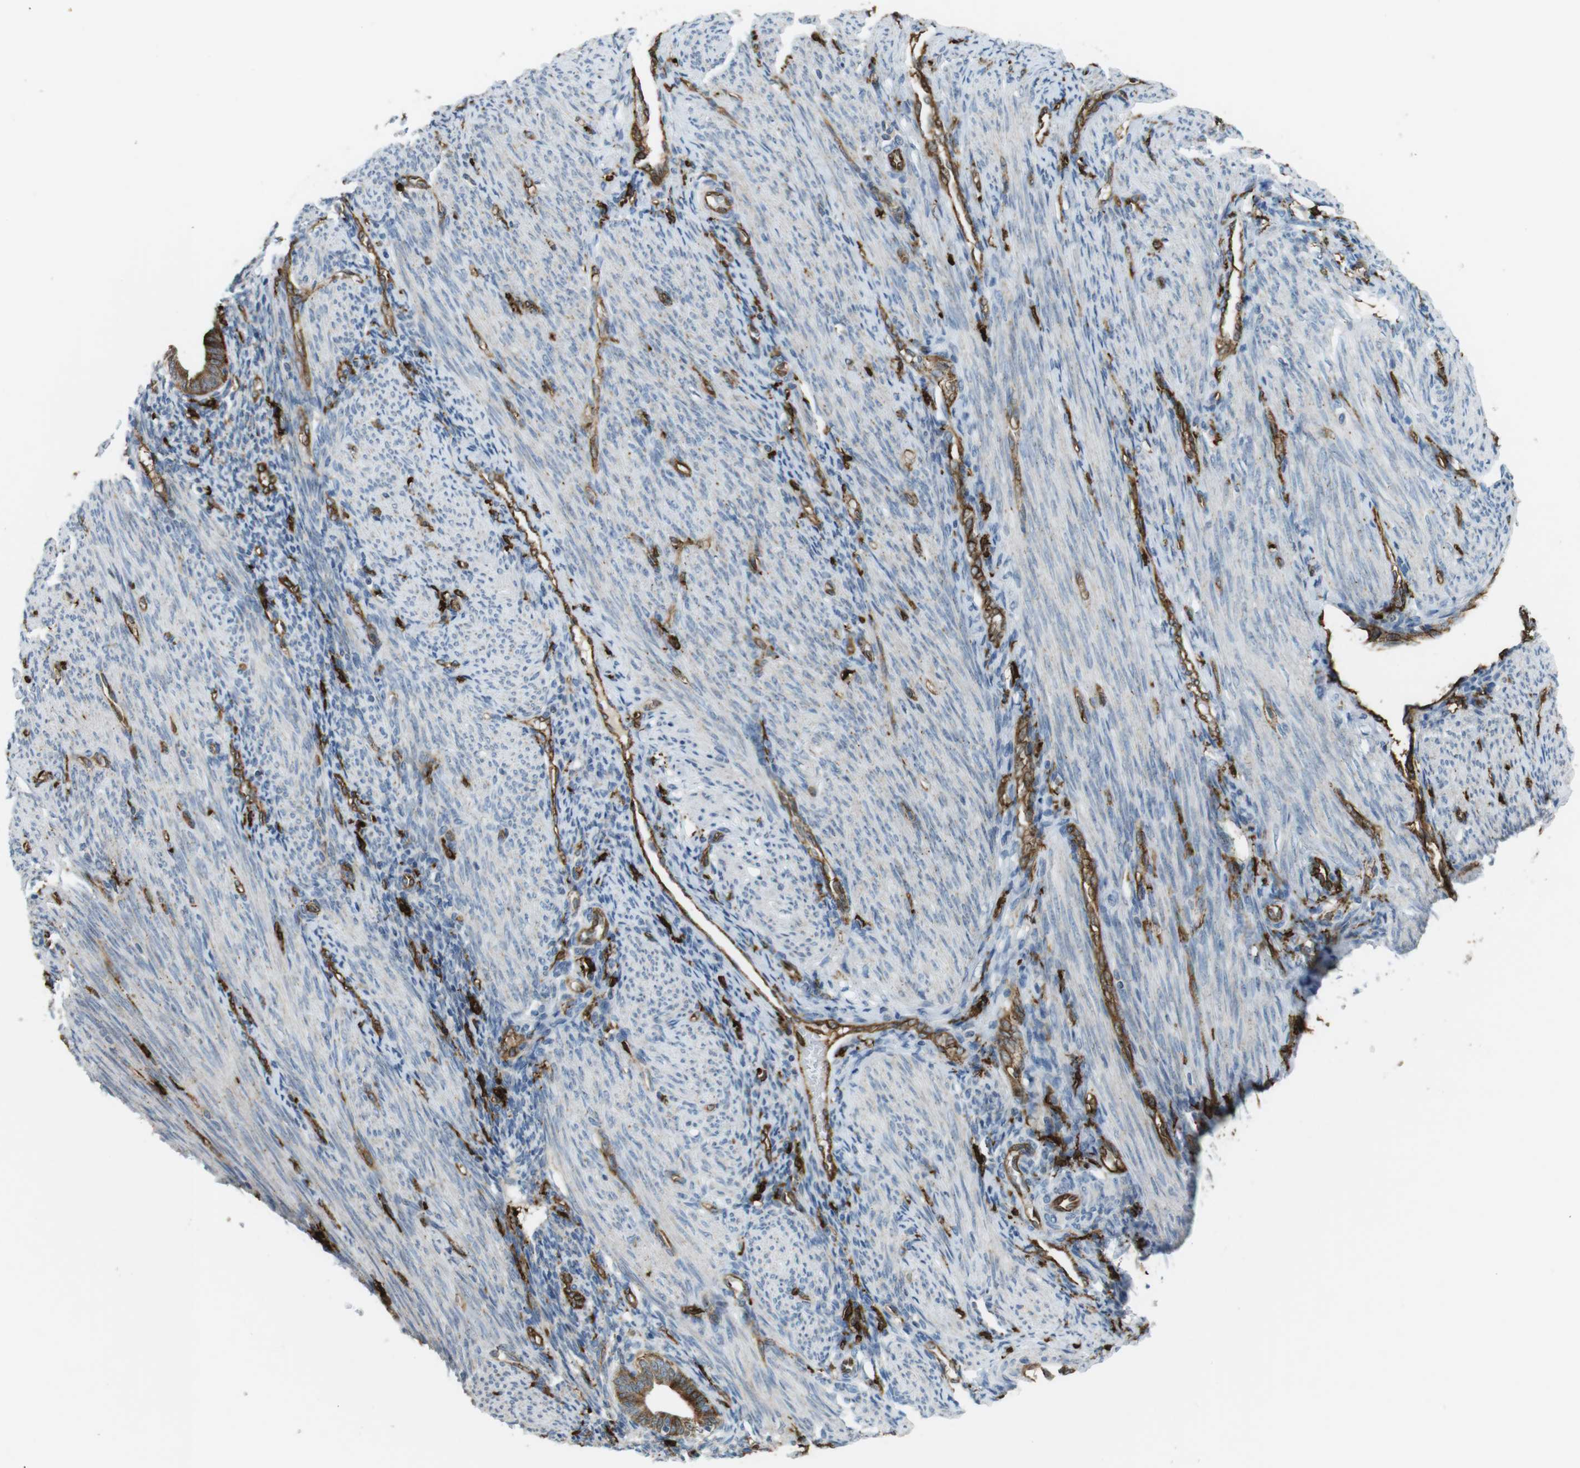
{"staining": {"intensity": "negative", "quantity": "none", "location": "none"}, "tissue": "endometrium", "cell_type": "Cells in endometrial stroma", "image_type": "normal", "snomed": [{"axis": "morphology", "description": "Normal tissue, NOS"}, {"axis": "topography", "description": "Uterus"}, {"axis": "topography", "description": "Endometrium"}], "caption": "The immunohistochemistry (IHC) image has no significant expression in cells in endometrial stroma of endometrium. (IHC, brightfield microscopy, high magnification).", "gene": "HLA", "patient": {"sex": "female", "age": 33}}